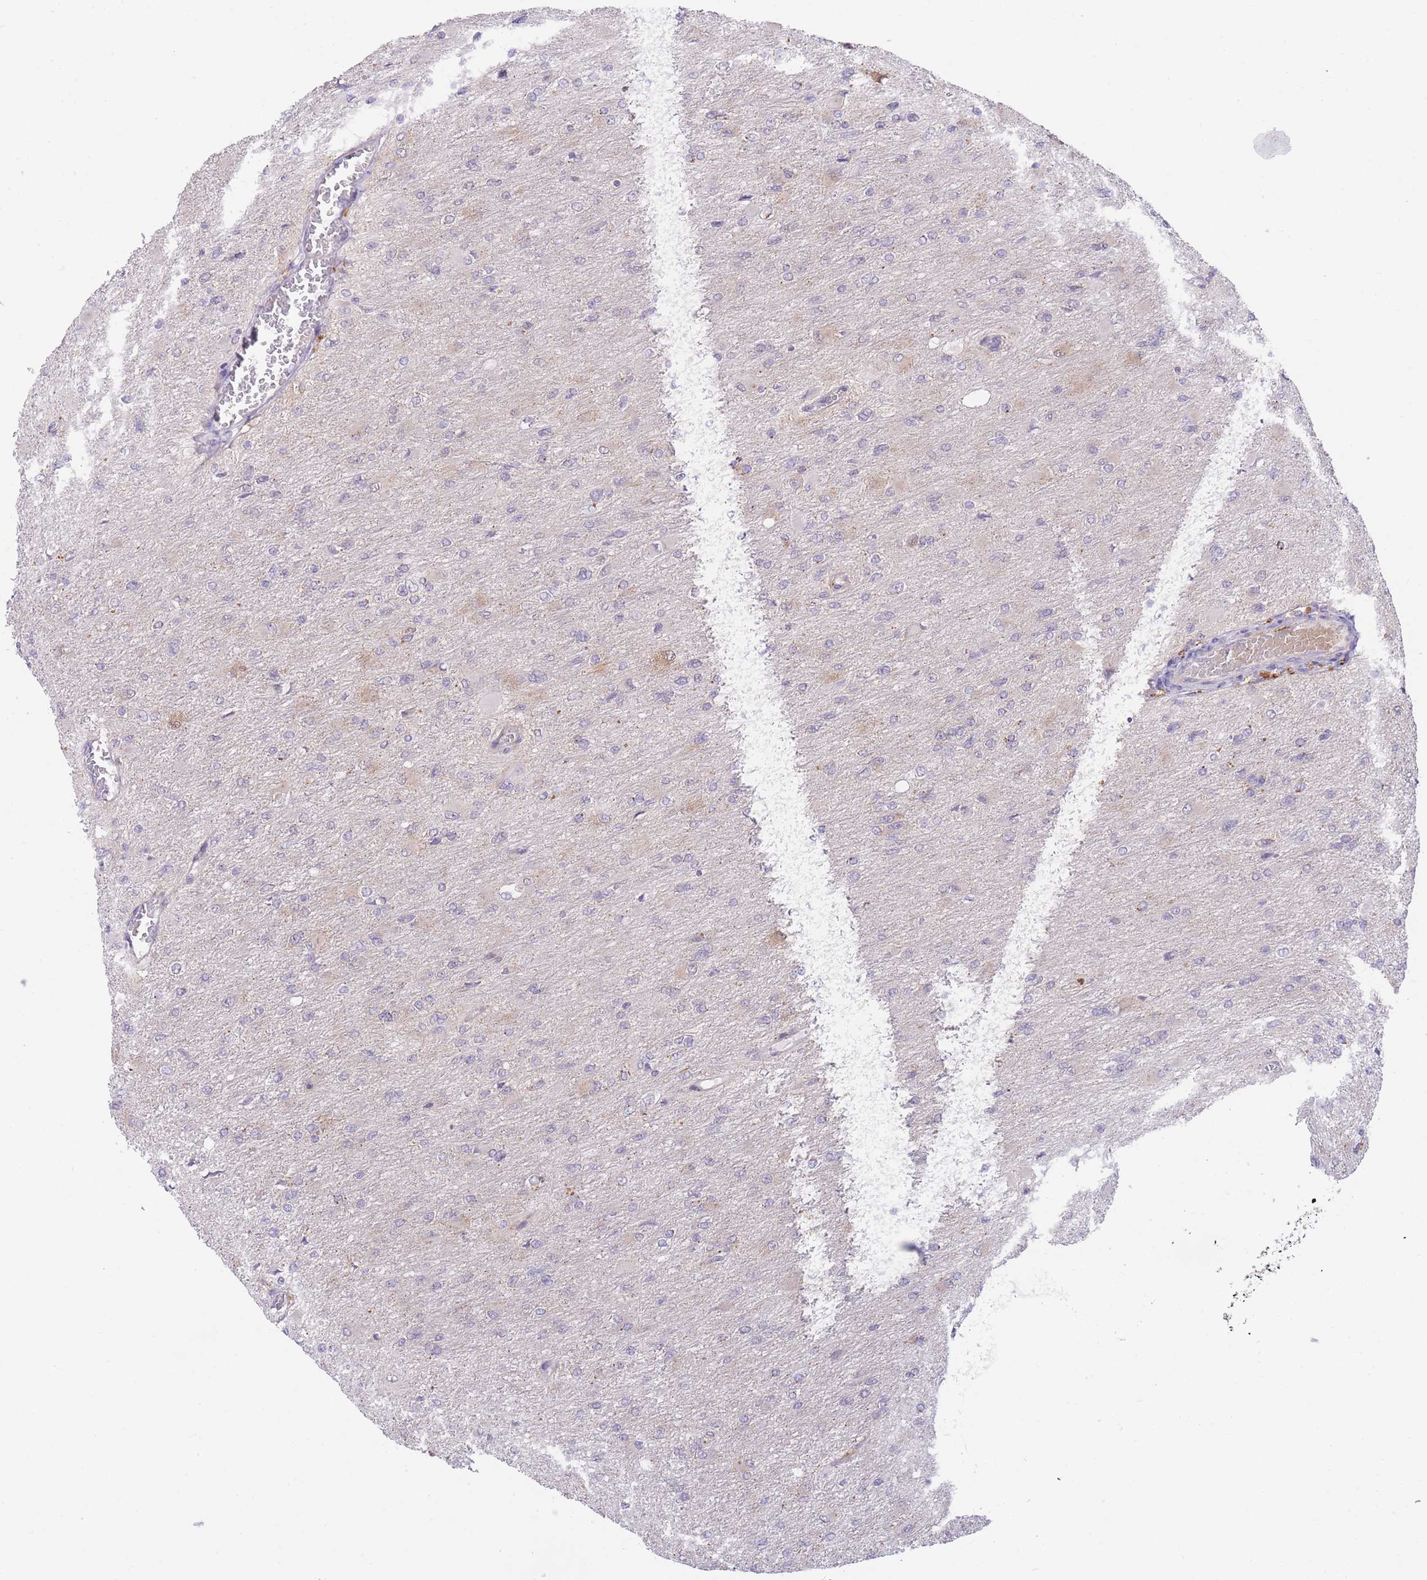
{"staining": {"intensity": "weak", "quantity": "<25%", "location": "cytoplasmic/membranous"}, "tissue": "glioma", "cell_type": "Tumor cells", "image_type": "cancer", "snomed": [{"axis": "morphology", "description": "Glioma, malignant, High grade"}, {"axis": "topography", "description": "Cerebral cortex"}], "caption": "Photomicrograph shows no protein staining in tumor cells of glioma tissue.", "gene": "BOLA2B", "patient": {"sex": "female", "age": 36}}